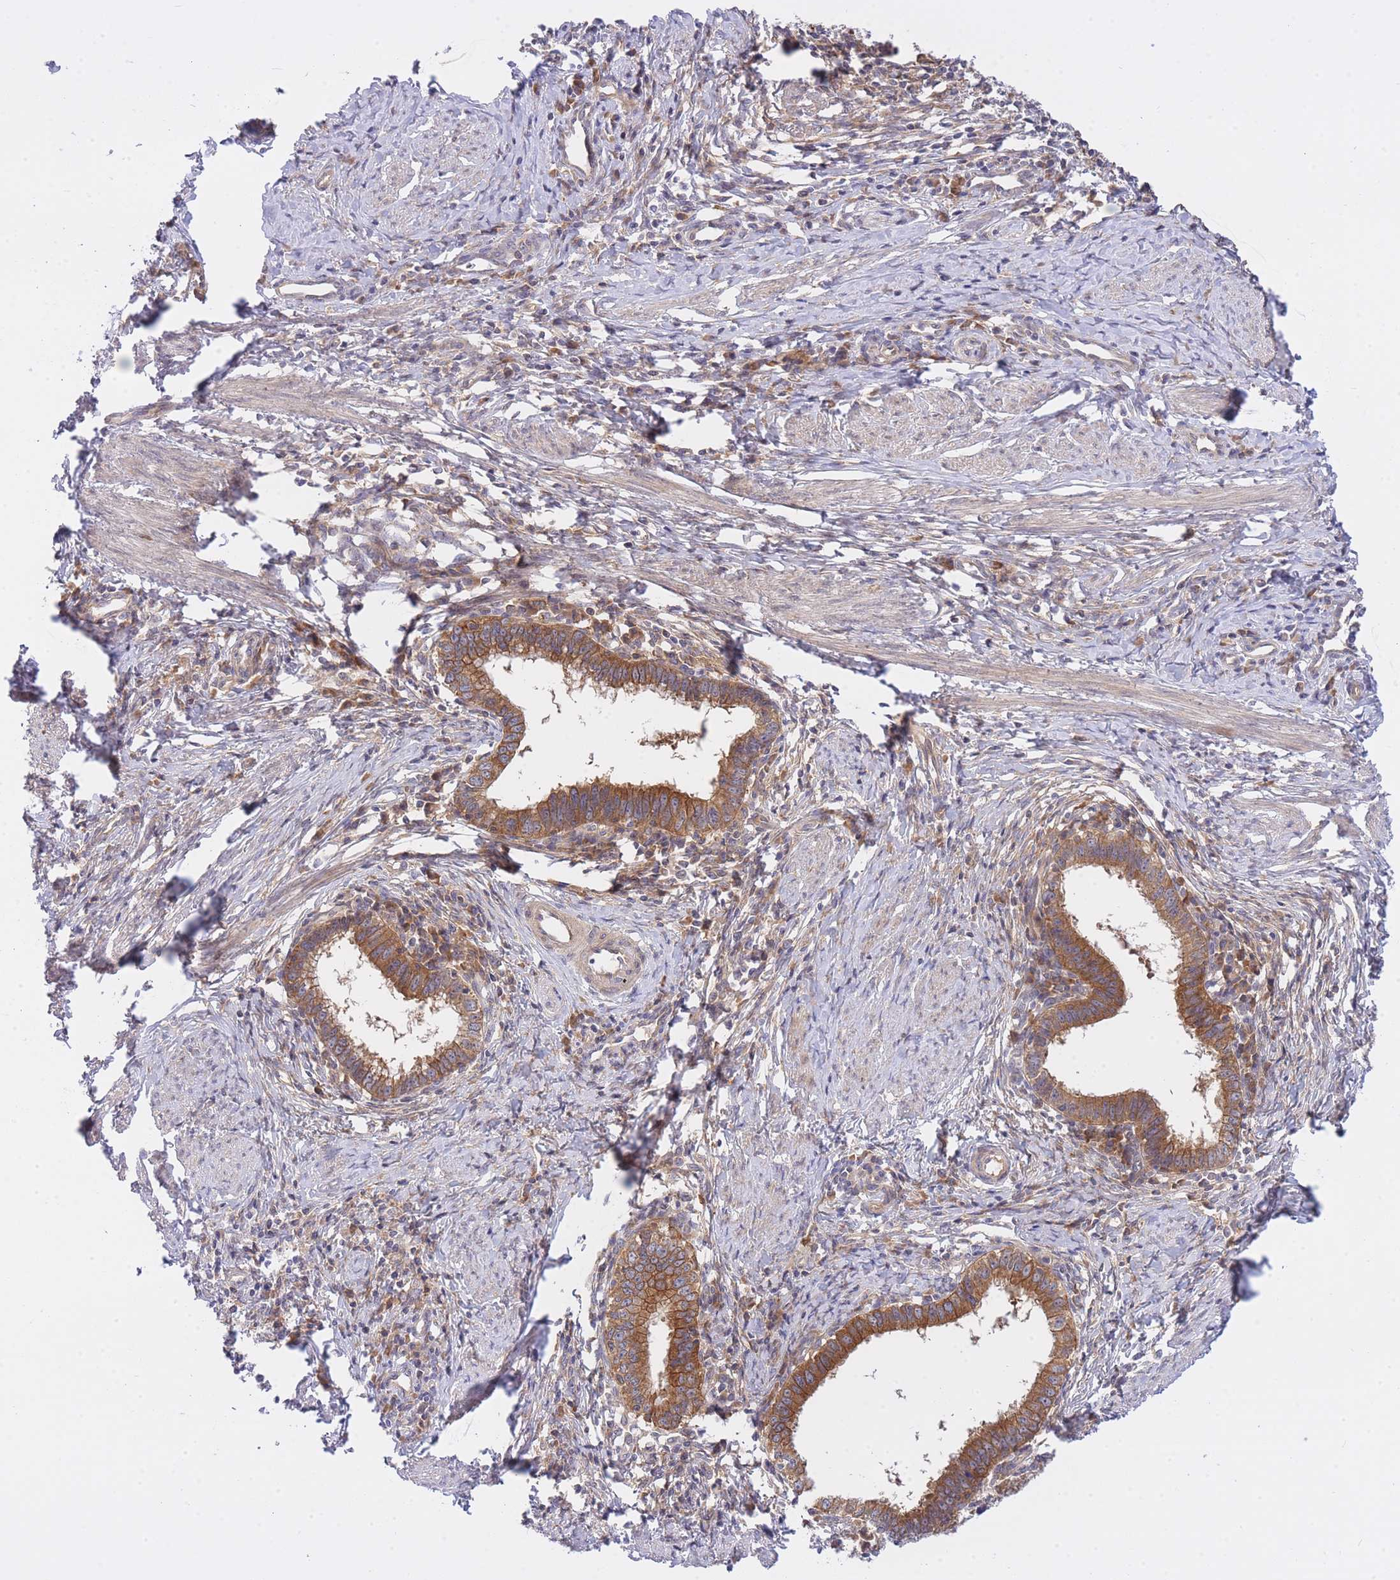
{"staining": {"intensity": "moderate", "quantity": ">75%", "location": "cytoplasmic/membranous"}, "tissue": "cervical cancer", "cell_type": "Tumor cells", "image_type": "cancer", "snomed": [{"axis": "morphology", "description": "Adenocarcinoma, NOS"}, {"axis": "topography", "description": "Cervix"}], "caption": "Immunohistochemical staining of adenocarcinoma (cervical) displays medium levels of moderate cytoplasmic/membranous protein staining in approximately >75% of tumor cells. The staining was performed using DAB to visualize the protein expression in brown, while the nuclei were stained in blue with hematoxylin (Magnification: 20x).", "gene": "EIF2B2", "patient": {"sex": "female", "age": 36}}